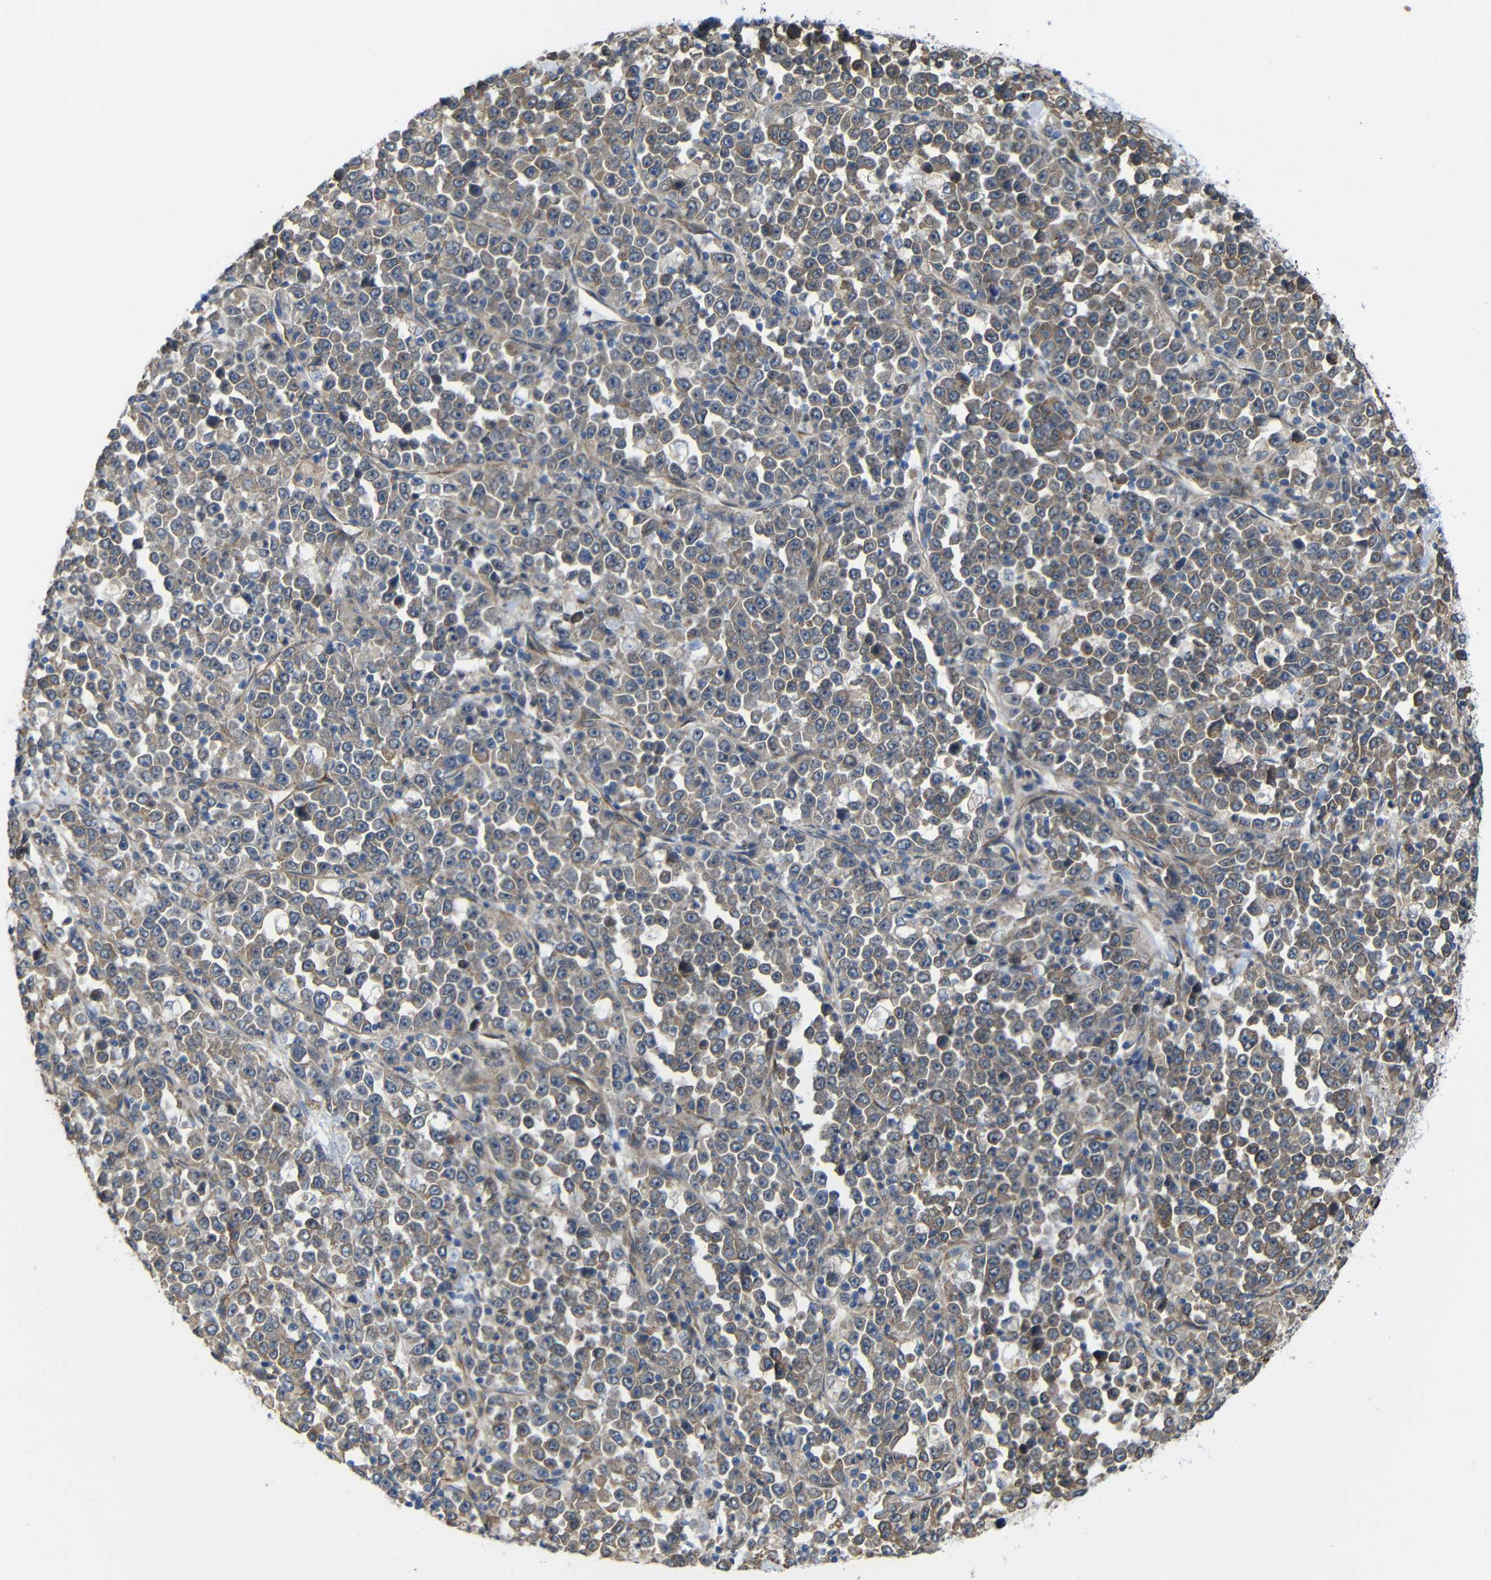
{"staining": {"intensity": "moderate", "quantity": ">75%", "location": "cytoplasmic/membranous"}, "tissue": "stomach cancer", "cell_type": "Tumor cells", "image_type": "cancer", "snomed": [{"axis": "morphology", "description": "Normal tissue, NOS"}, {"axis": "morphology", "description": "Adenocarcinoma, NOS"}, {"axis": "topography", "description": "Stomach, upper"}, {"axis": "topography", "description": "Stomach"}], "caption": "Immunohistochemical staining of adenocarcinoma (stomach) demonstrates medium levels of moderate cytoplasmic/membranous protein staining in approximately >75% of tumor cells.", "gene": "P3H2", "patient": {"sex": "male", "age": 59}}